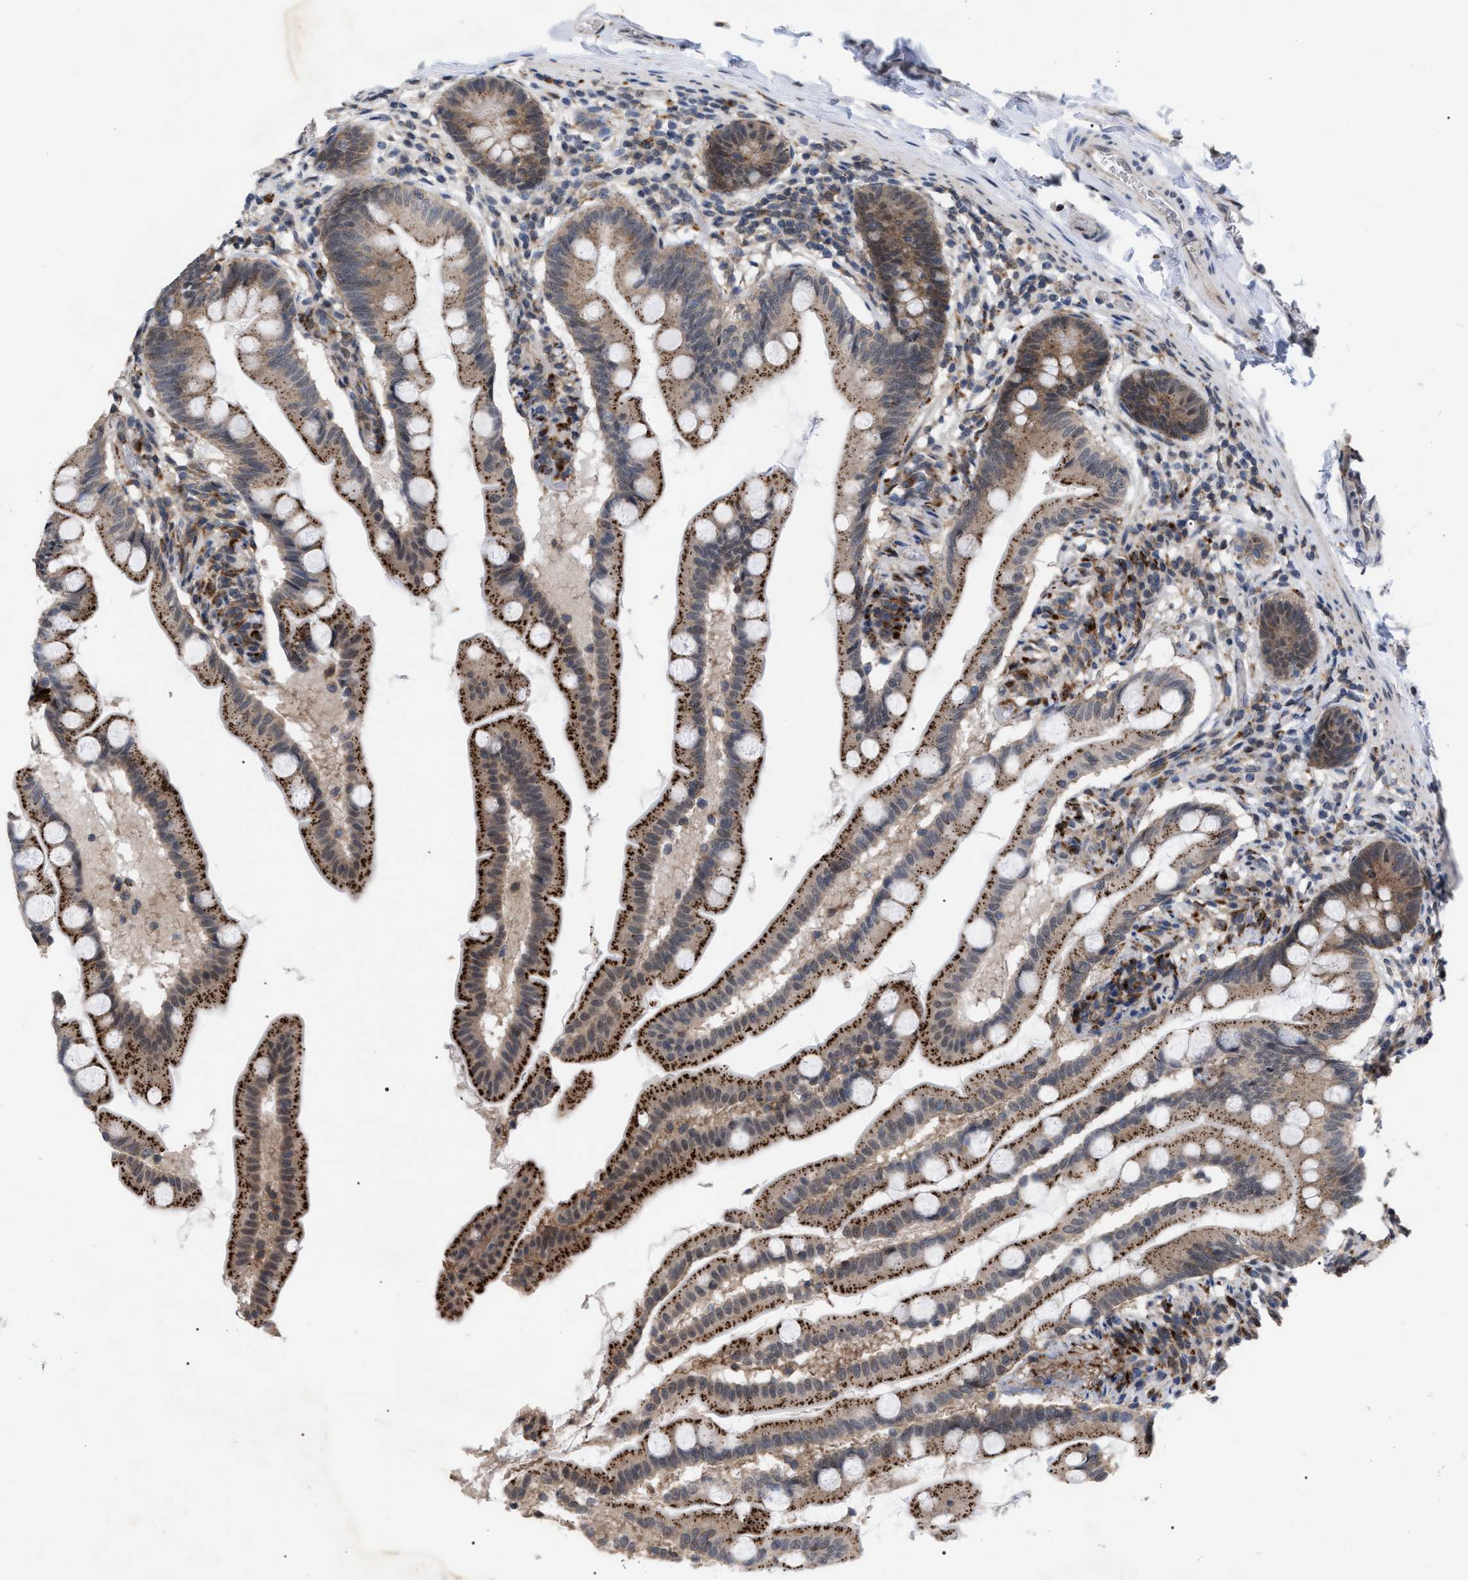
{"staining": {"intensity": "strong", "quantity": ">75%", "location": "cytoplasmic/membranous"}, "tissue": "small intestine", "cell_type": "Glandular cells", "image_type": "normal", "snomed": [{"axis": "morphology", "description": "Normal tissue, NOS"}, {"axis": "topography", "description": "Small intestine"}], "caption": "About >75% of glandular cells in normal human small intestine demonstrate strong cytoplasmic/membranous protein staining as visualized by brown immunohistochemical staining.", "gene": "UPF1", "patient": {"sex": "female", "age": 56}}